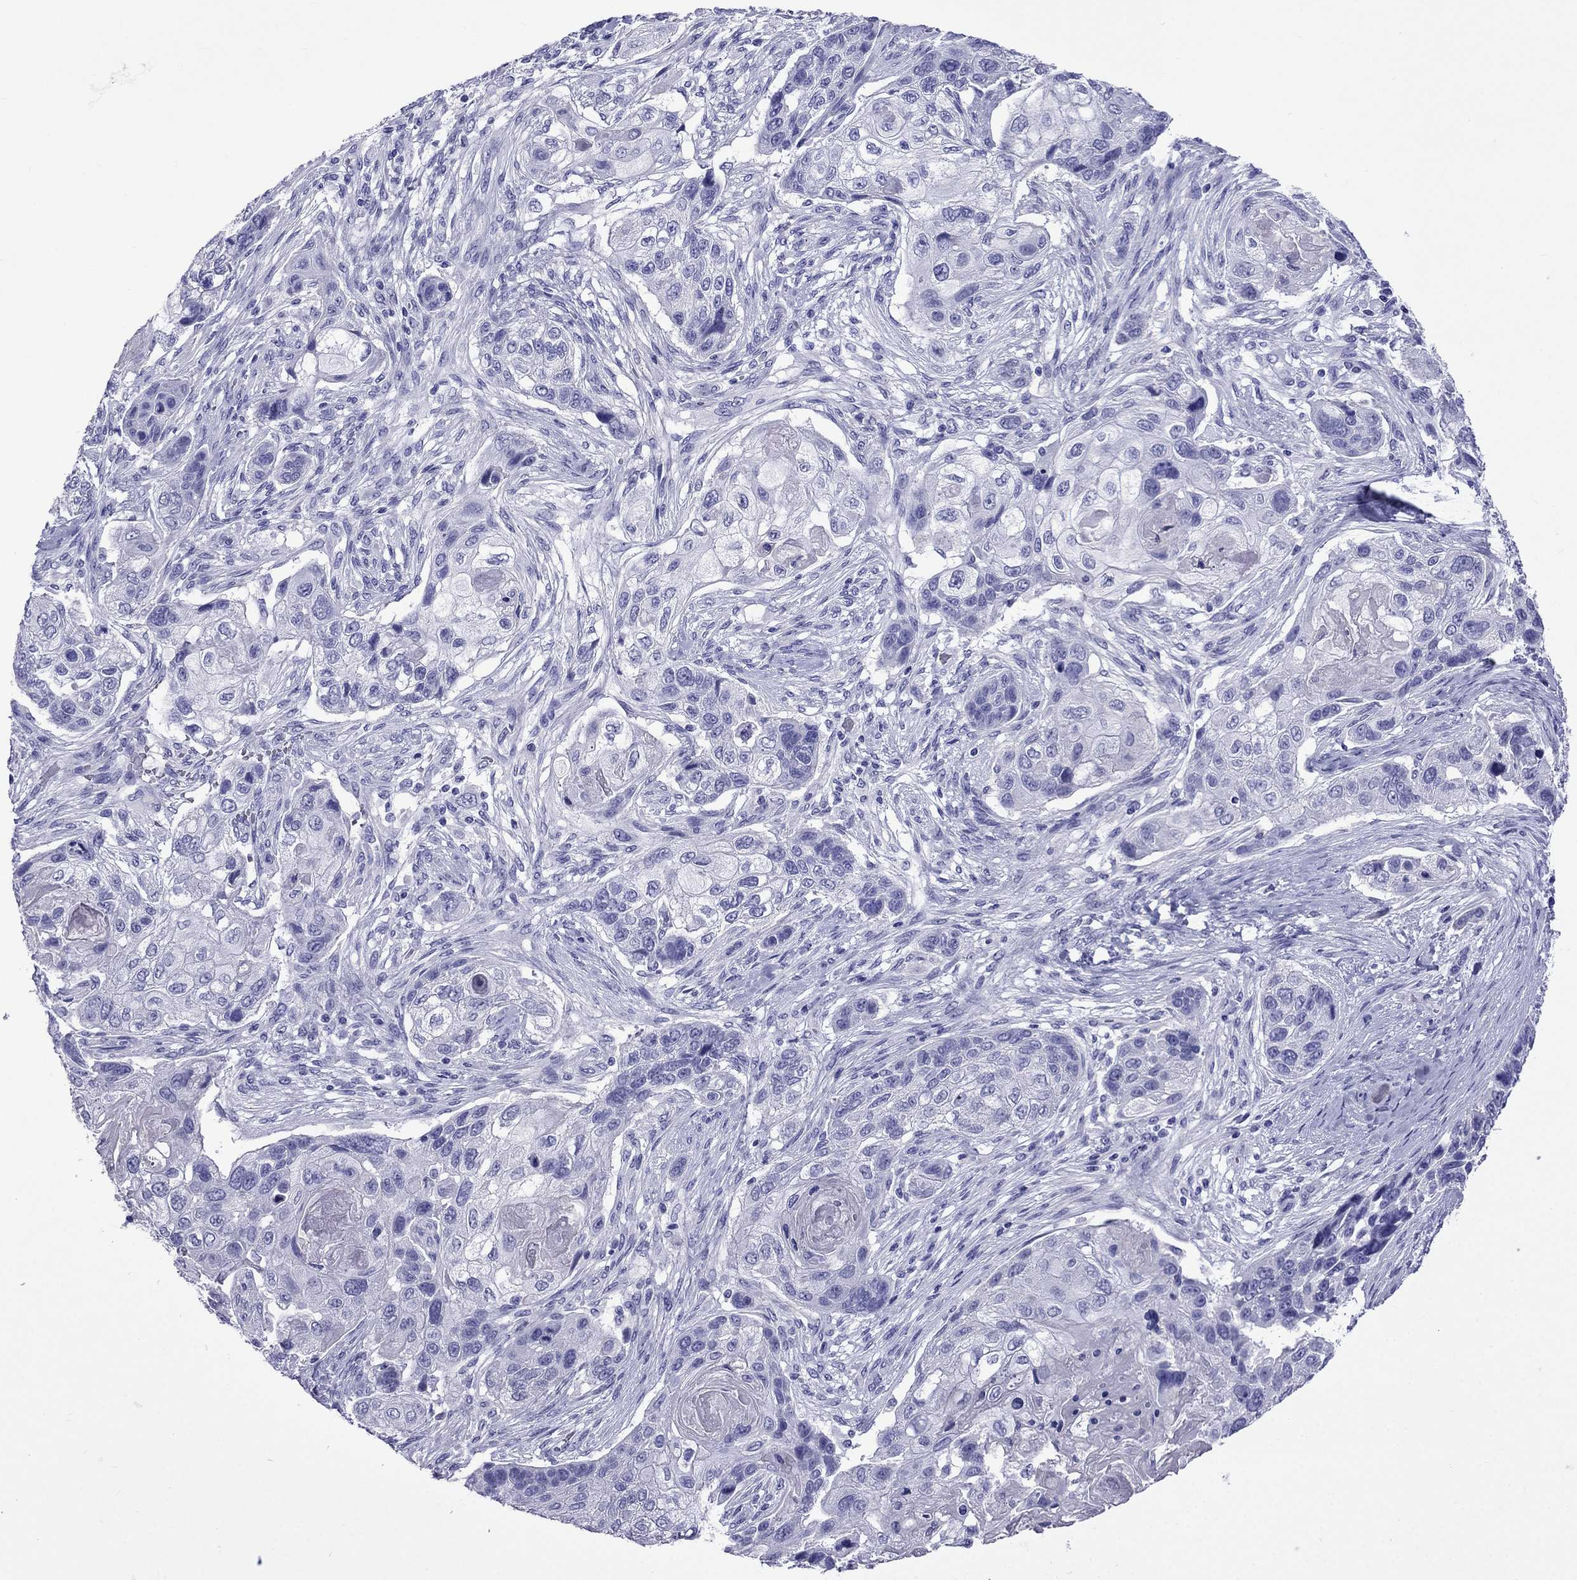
{"staining": {"intensity": "negative", "quantity": "none", "location": "none"}, "tissue": "lung cancer", "cell_type": "Tumor cells", "image_type": "cancer", "snomed": [{"axis": "morphology", "description": "Normal tissue, NOS"}, {"axis": "morphology", "description": "Squamous cell carcinoma, NOS"}, {"axis": "topography", "description": "Bronchus"}, {"axis": "topography", "description": "Lung"}], "caption": "Immunohistochemistry (IHC) of human lung cancer (squamous cell carcinoma) shows no expression in tumor cells.", "gene": "ARR3", "patient": {"sex": "male", "age": 69}}